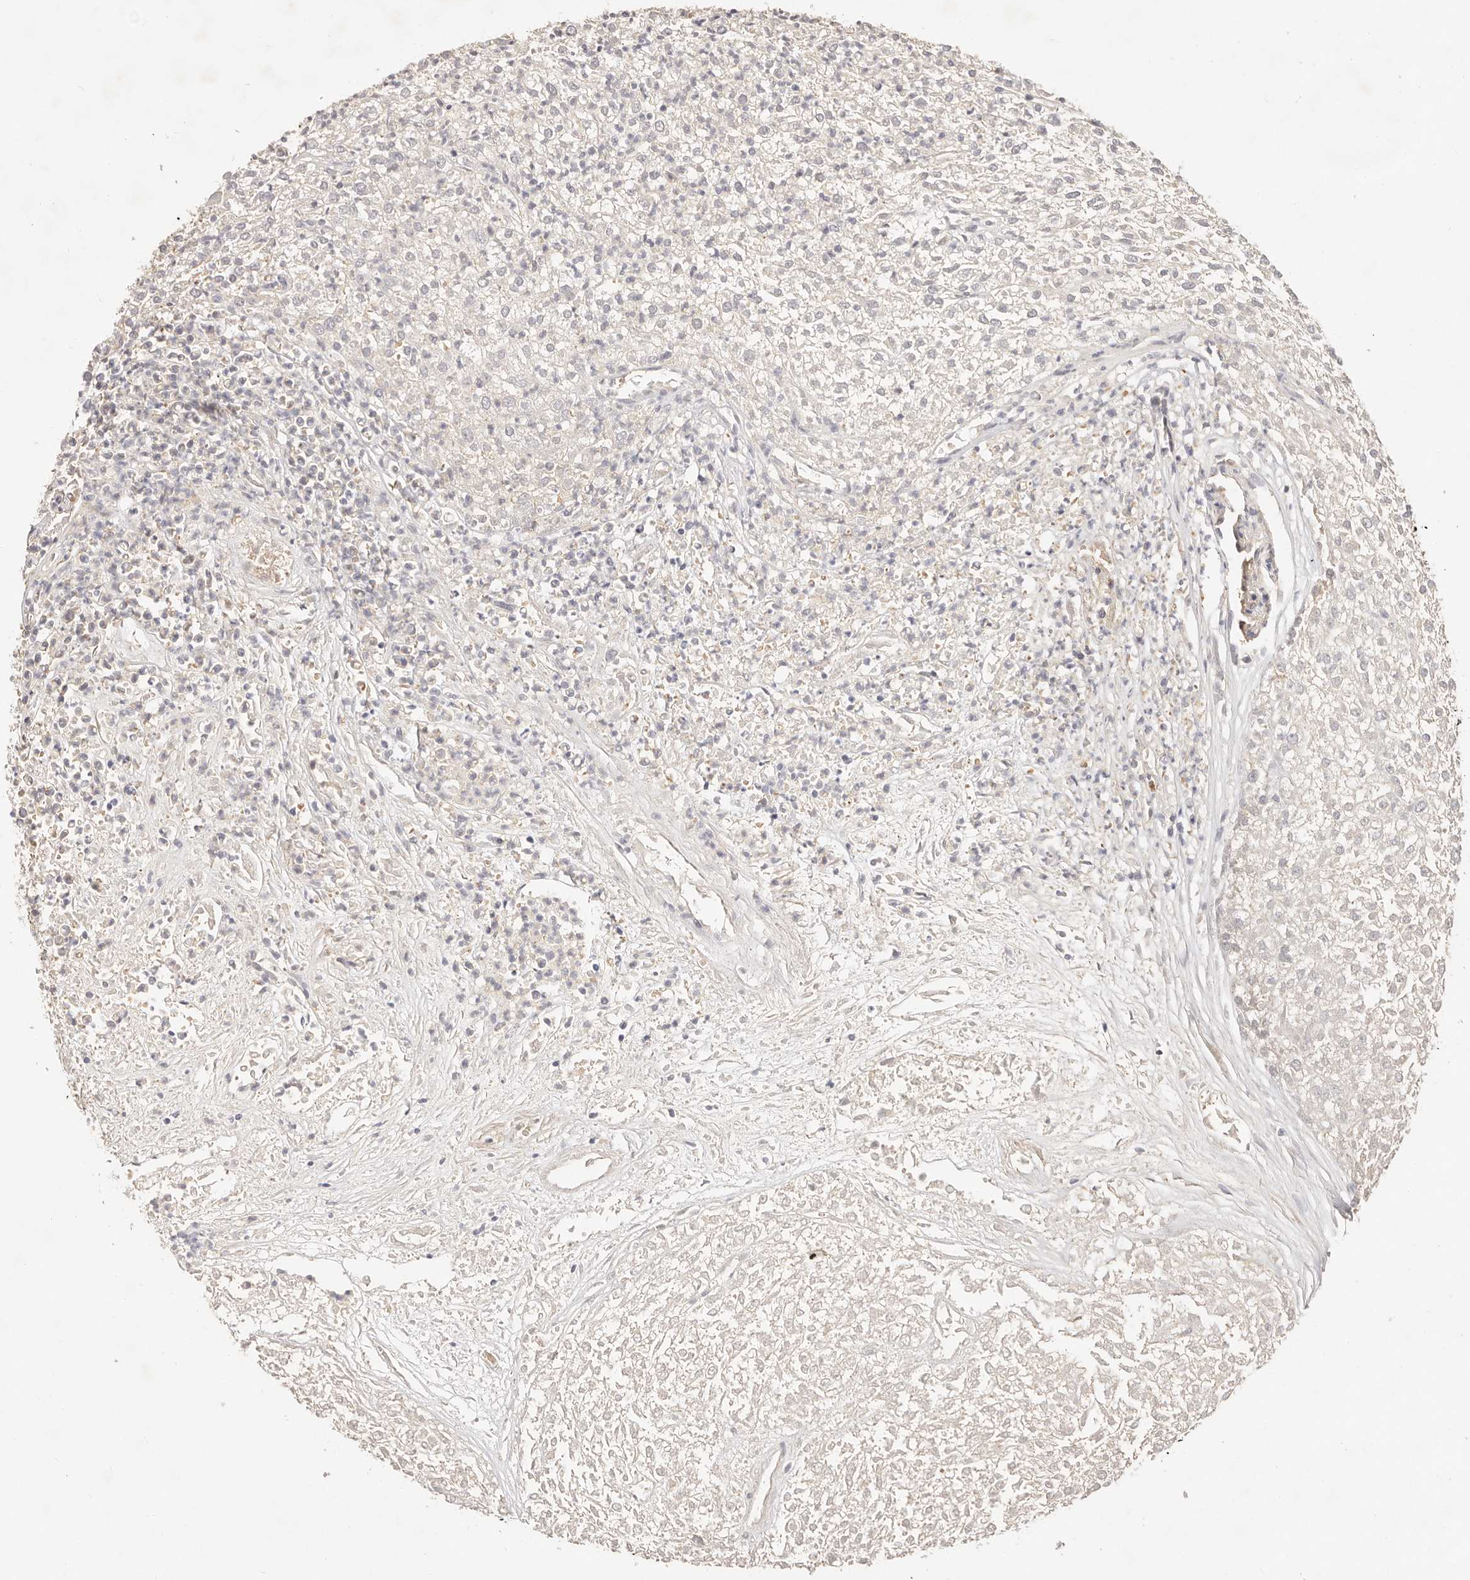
{"staining": {"intensity": "negative", "quantity": "none", "location": "none"}, "tissue": "renal cancer", "cell_type": "Tumor cells", "image_type": "cancer", "snomed": [{"axis": "morphology", "description": "Adenocarcinoma, NOS"}, {"axis": "topography", "description": "Kidney"}], "caption": "Human renal cancer (adenocarcinoma) stained for a protein using IHC exhibits no staining in tumor cells.", "gene": "CXADR", "patient": {"sex": "female", "age": 54}}